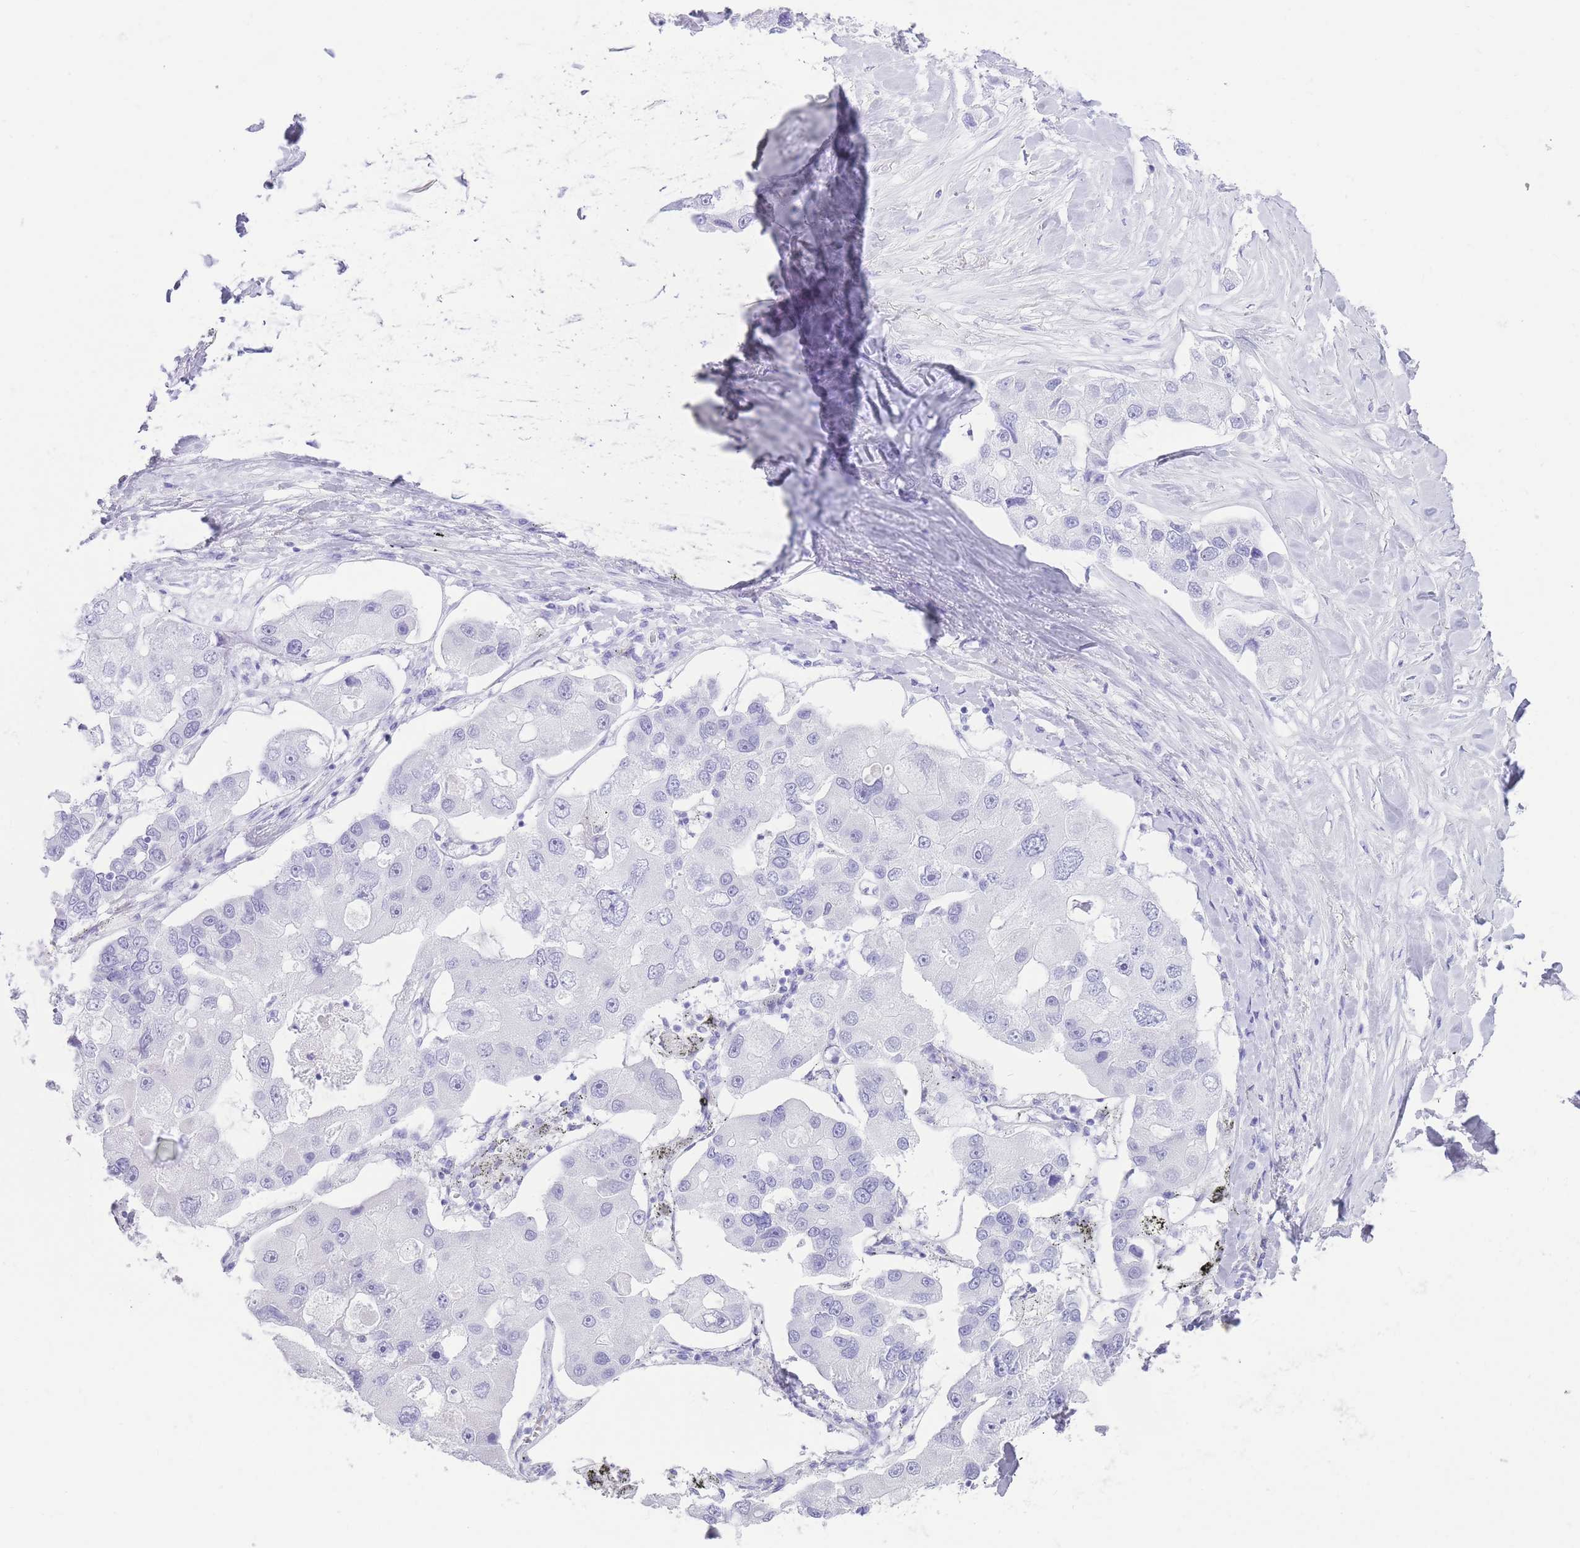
{"staining": {"intensity": "negative", "quantity": "none", "location": "none"}, "tissue": "lung cancer", "cell_type": "Tumor cells", "image_type": "cancer", "snomed": [{"axis": "morphology", "description": "Adenocarcinoma, NOS"}, {"axis": "topography", "description": "Lung"}], "caption": "An IHC micrograph of lung cancer is shown. There is no staining in tumor cells of lung cancer. (Immunohistochemistry (ihc), brightfield microscopy, high magnification).", "gene": "ELOA2", "patient": {"sex": "female", "age": 54}}